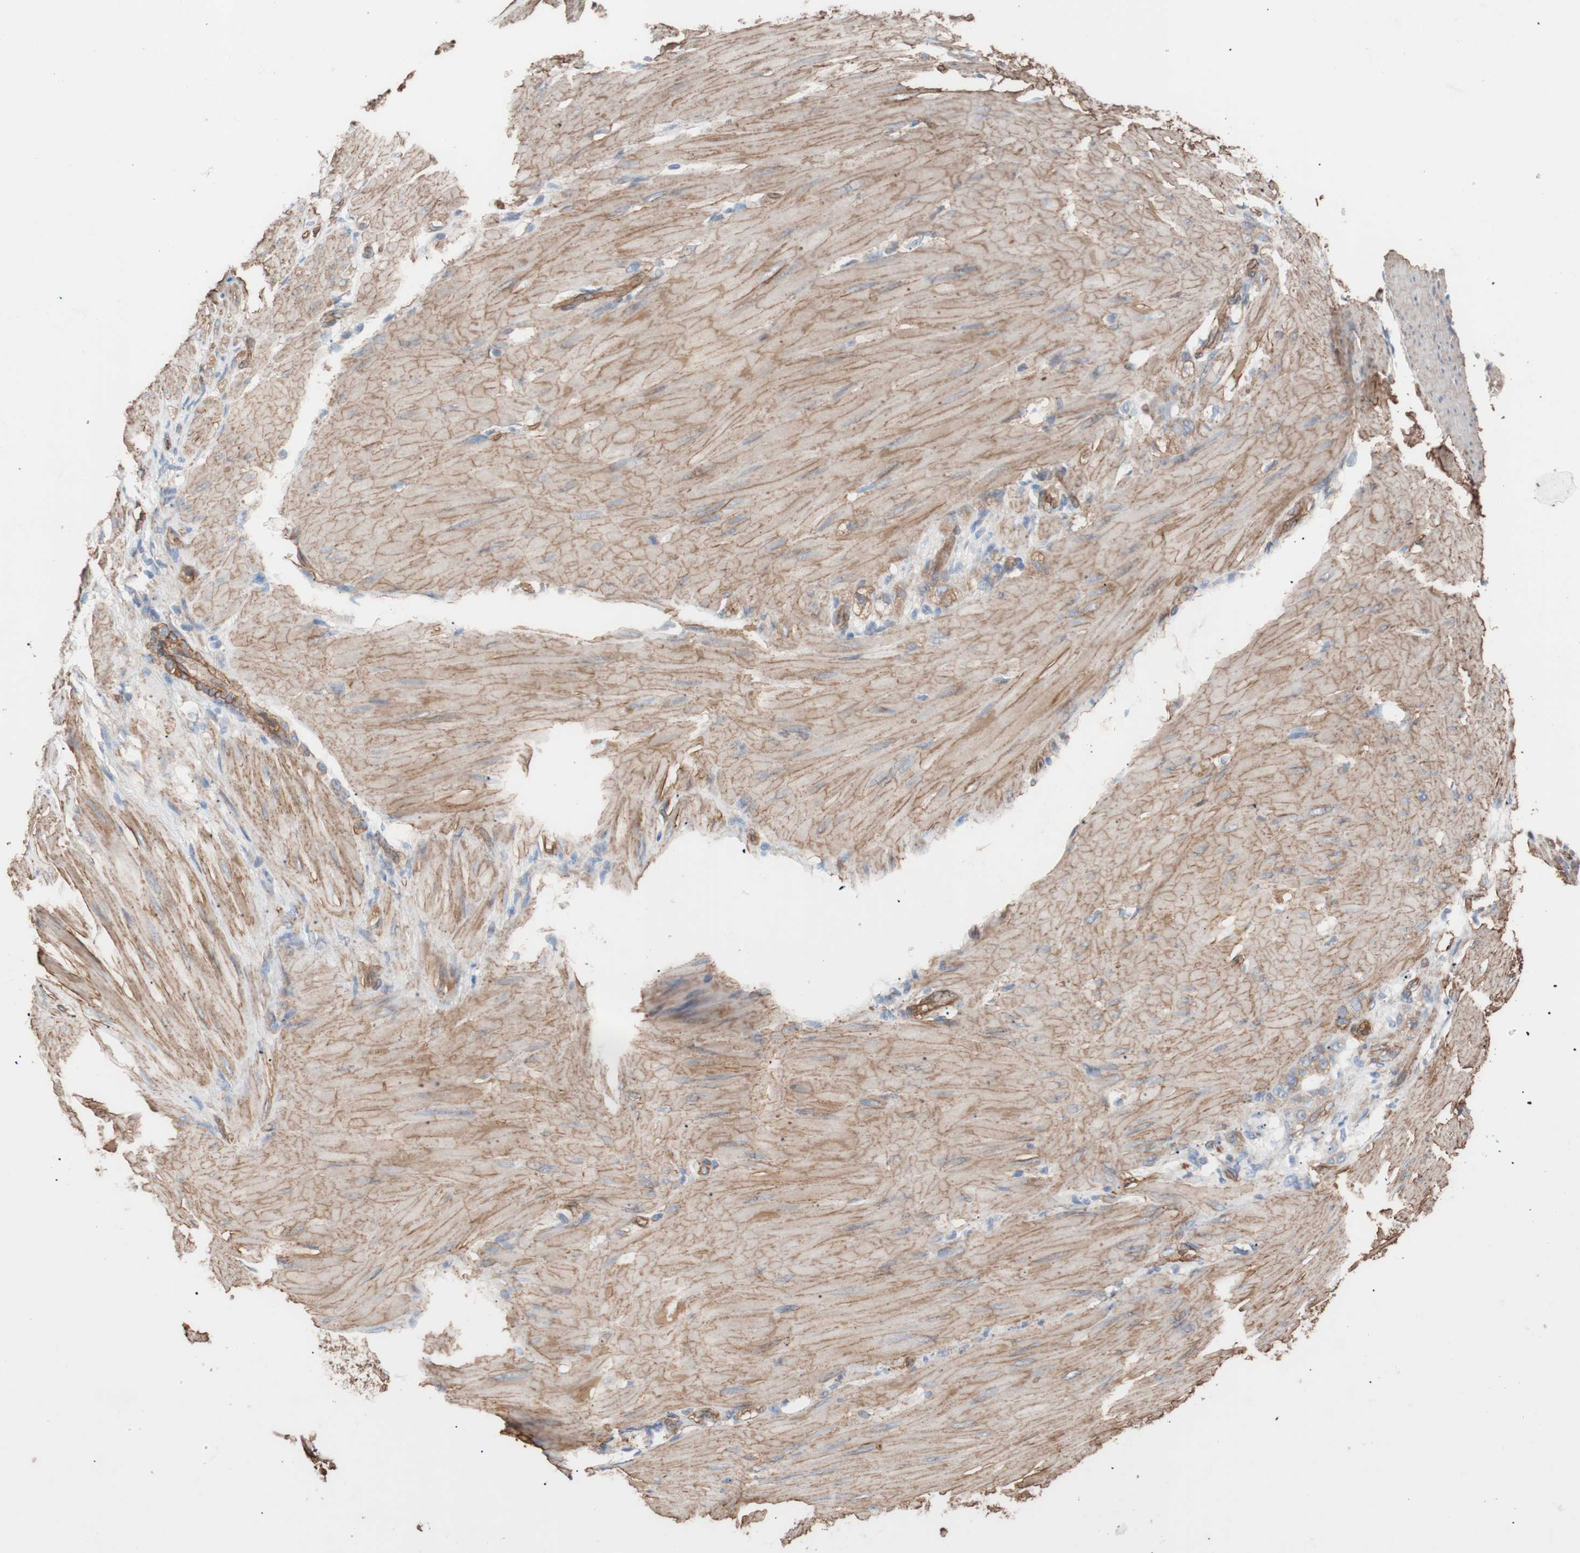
{"staining": {"intensity": "moderate", "quantity": "25%-75%", "location": "cytoplasmic/membranous"}, "tissue": "stomach cancer", "cell_type": "Tumor cells", "image_type": "cancer", "snomed": [{"axis": "morphology", "description": "Adenocarcinoma, NOS"}, {"axis": "topography", "description": "Stomach"}], "caption": "Brown immunohistochemical staining in stomach adenocarcinoma displays moderate cytoplasmic/membranous staining in about 25%-75% of tumor cells. (IHC, brightfield microscopy, high magnification).", "gene": "SPINT1", "patient": {"sex": "male", "age": 82}}